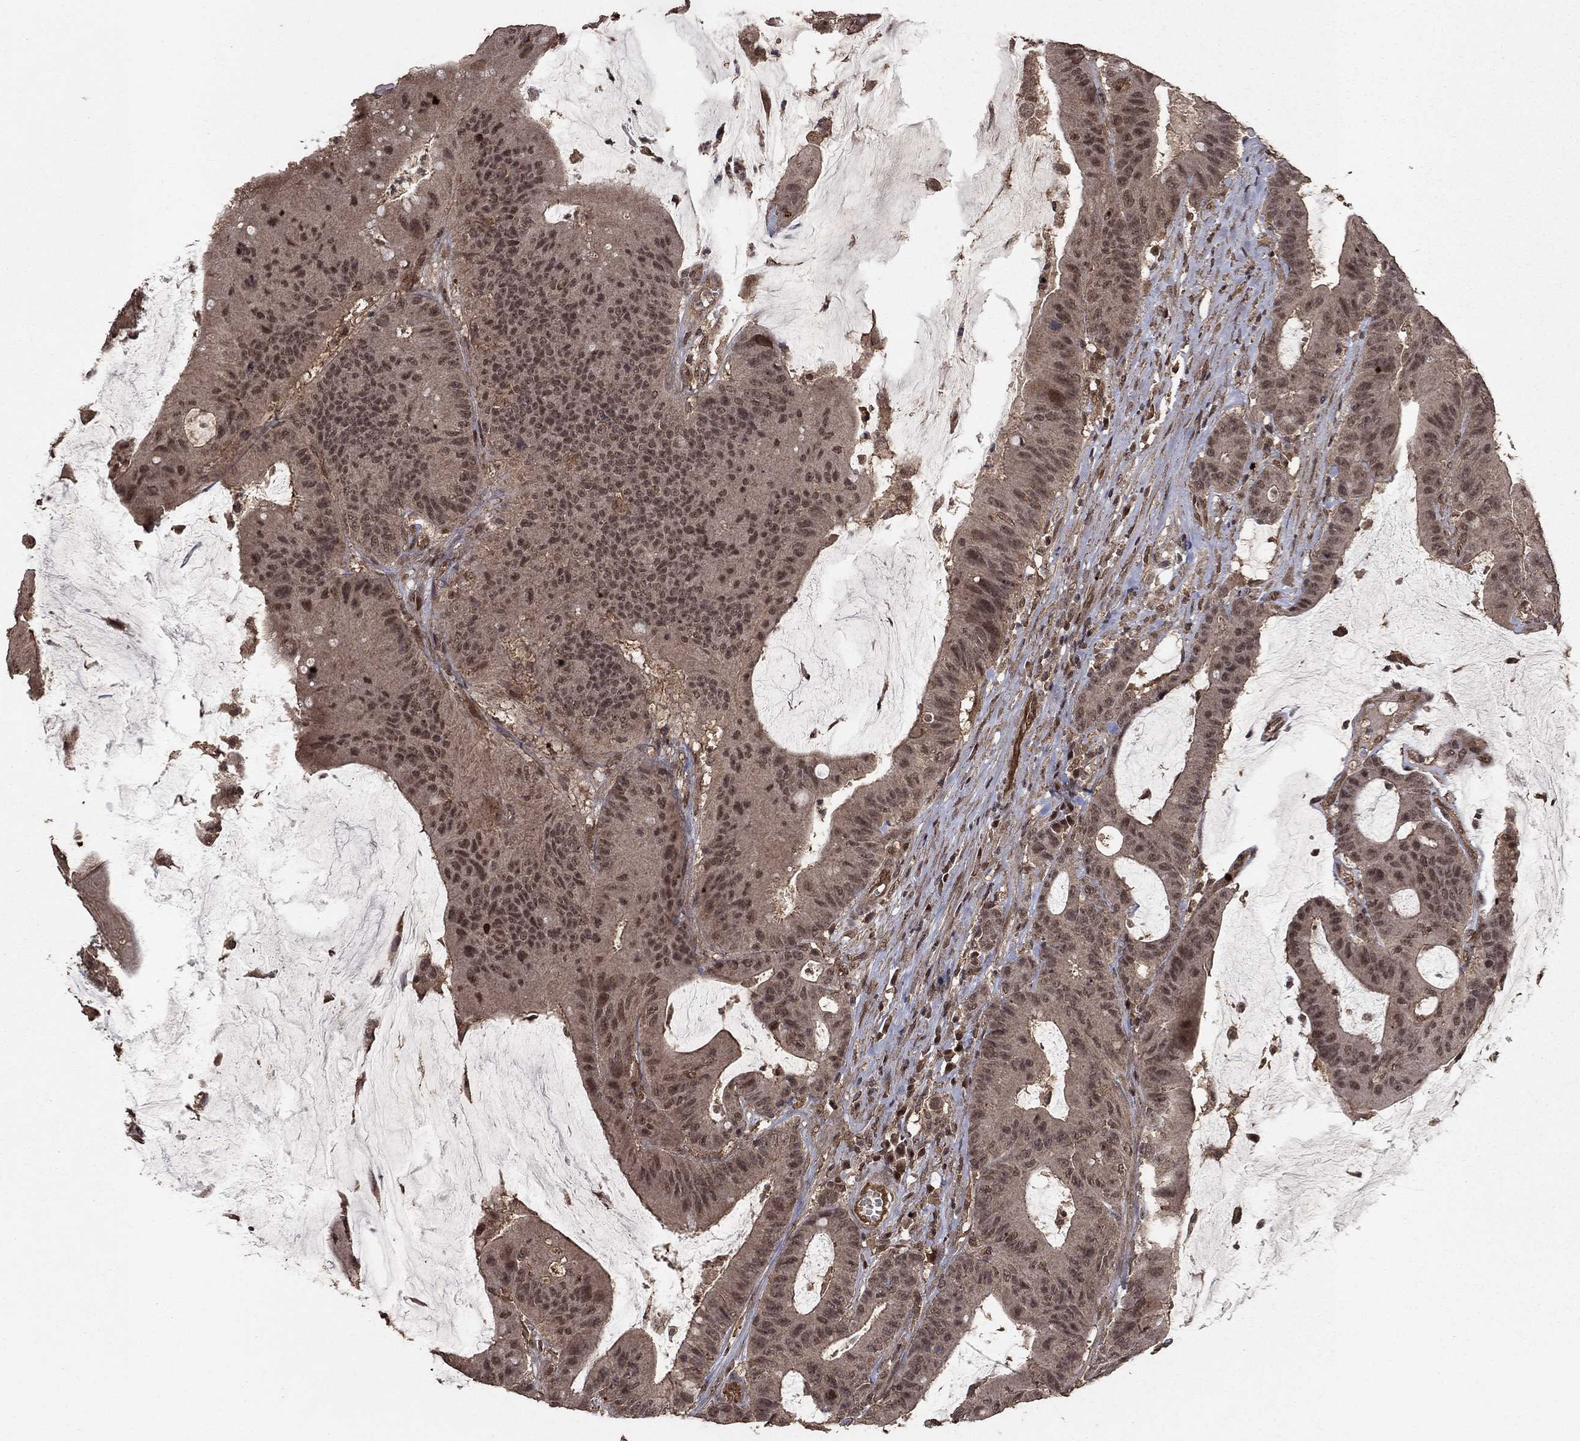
{"staining": {"intensity": "weak", "quantity": "25%-75%", "location": "cytoplasmic/membranous,nuclear"}, "tissue": "colorectal cancer", "cell_type": "Tumor cells", "image_type": "cancer", "snomed": [{"axis": "morphology", "description": "Adenocarcinoma, NOS"}, {"axis": "topography", "description": "Colon"}], "caption": "Immunohistochemical staining of human colorectal cancer (adenocarcinoma) reveals low levels of weak cytoplasmic/membranous and nuclear positivity in approximately 25%-75% of tumor cells.", "gene": "PRDM1", "patient": {"sex": "female", "age": 69}}